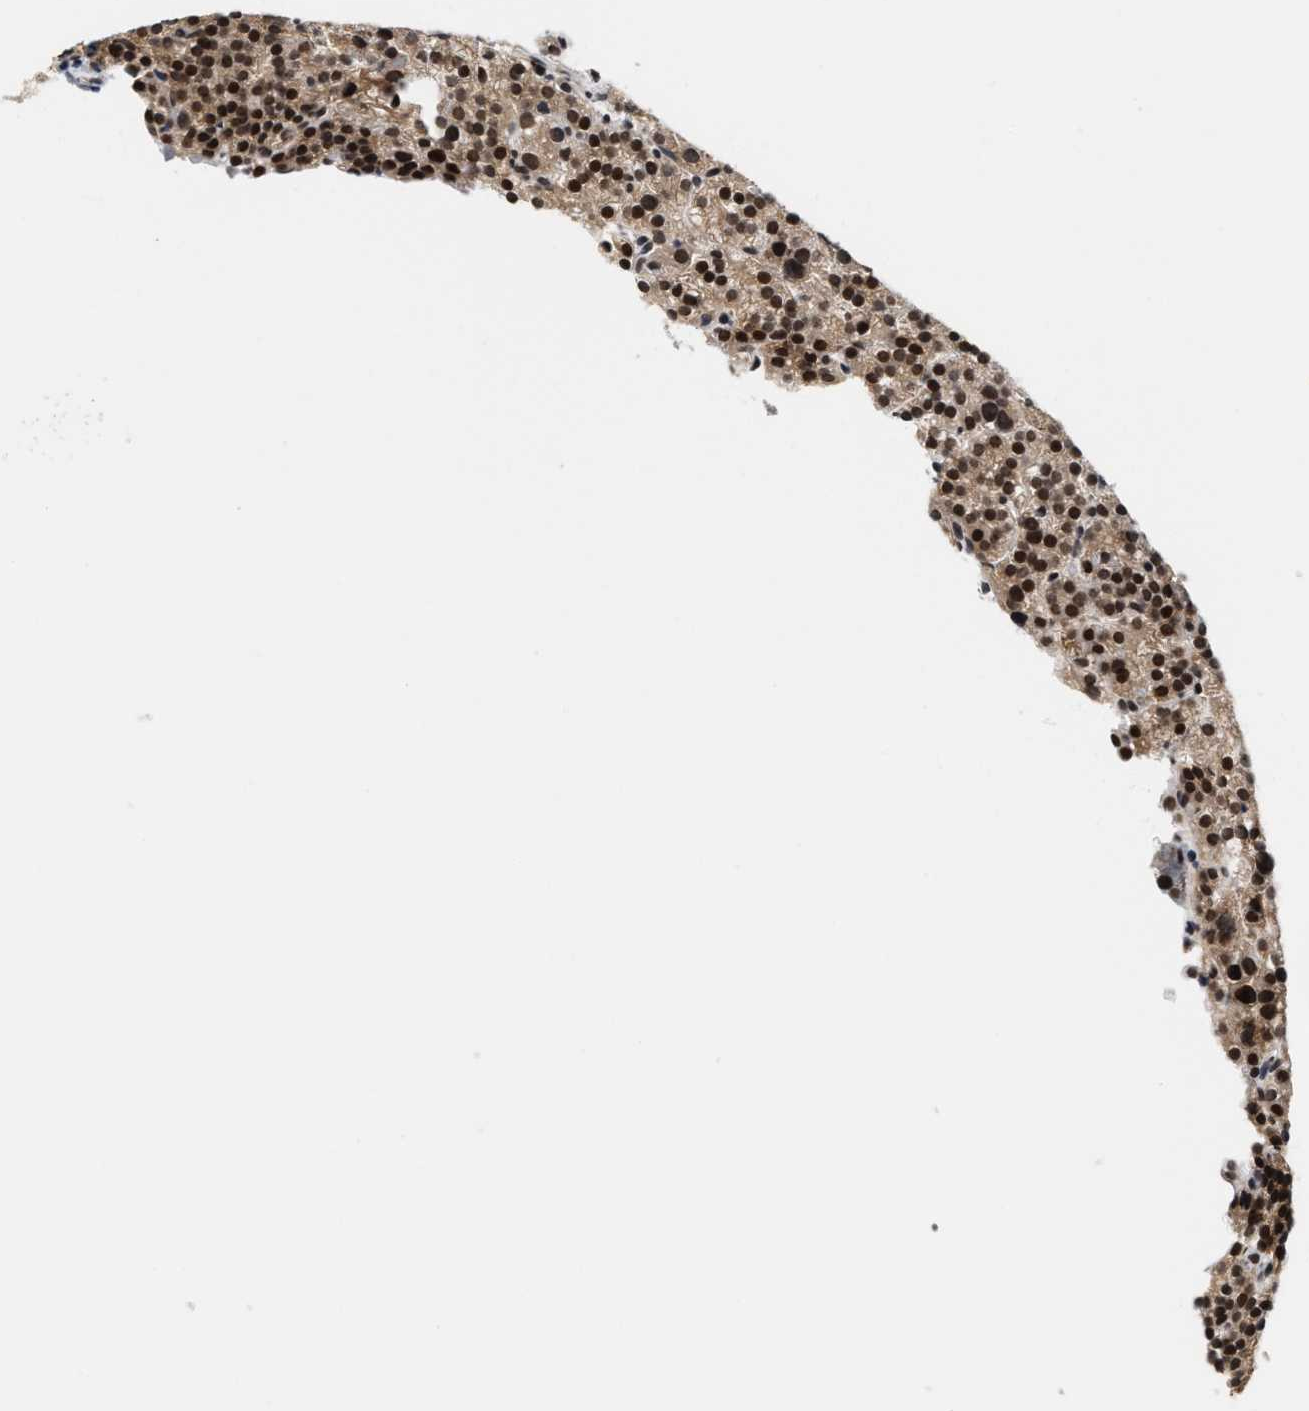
{"staining": {"intensity": "strong", "quantity": "25%-75%", "location": "cytoplasmic/membranous,nuclear"}, "tissue": "parathyroid gland", "cell_type": "Glandular cells", "image_type": "normal", "snomed": [{"axis": "morphology", "description": "Normal tissue, NOS"}, {"axis": "morphology", "description": "Adenoma, NOS"}, {"axis": "topography", "description": "Parathyroid gland"}], "caption": "Human parathyroid gland stained with a brown dye shows strong cytoplasmic/membranous,nuclear positive positivity in about 25%-75% of glandular cells.", "gene": "ANKRD6", "patient": {"sex": "female", "age": 74}}